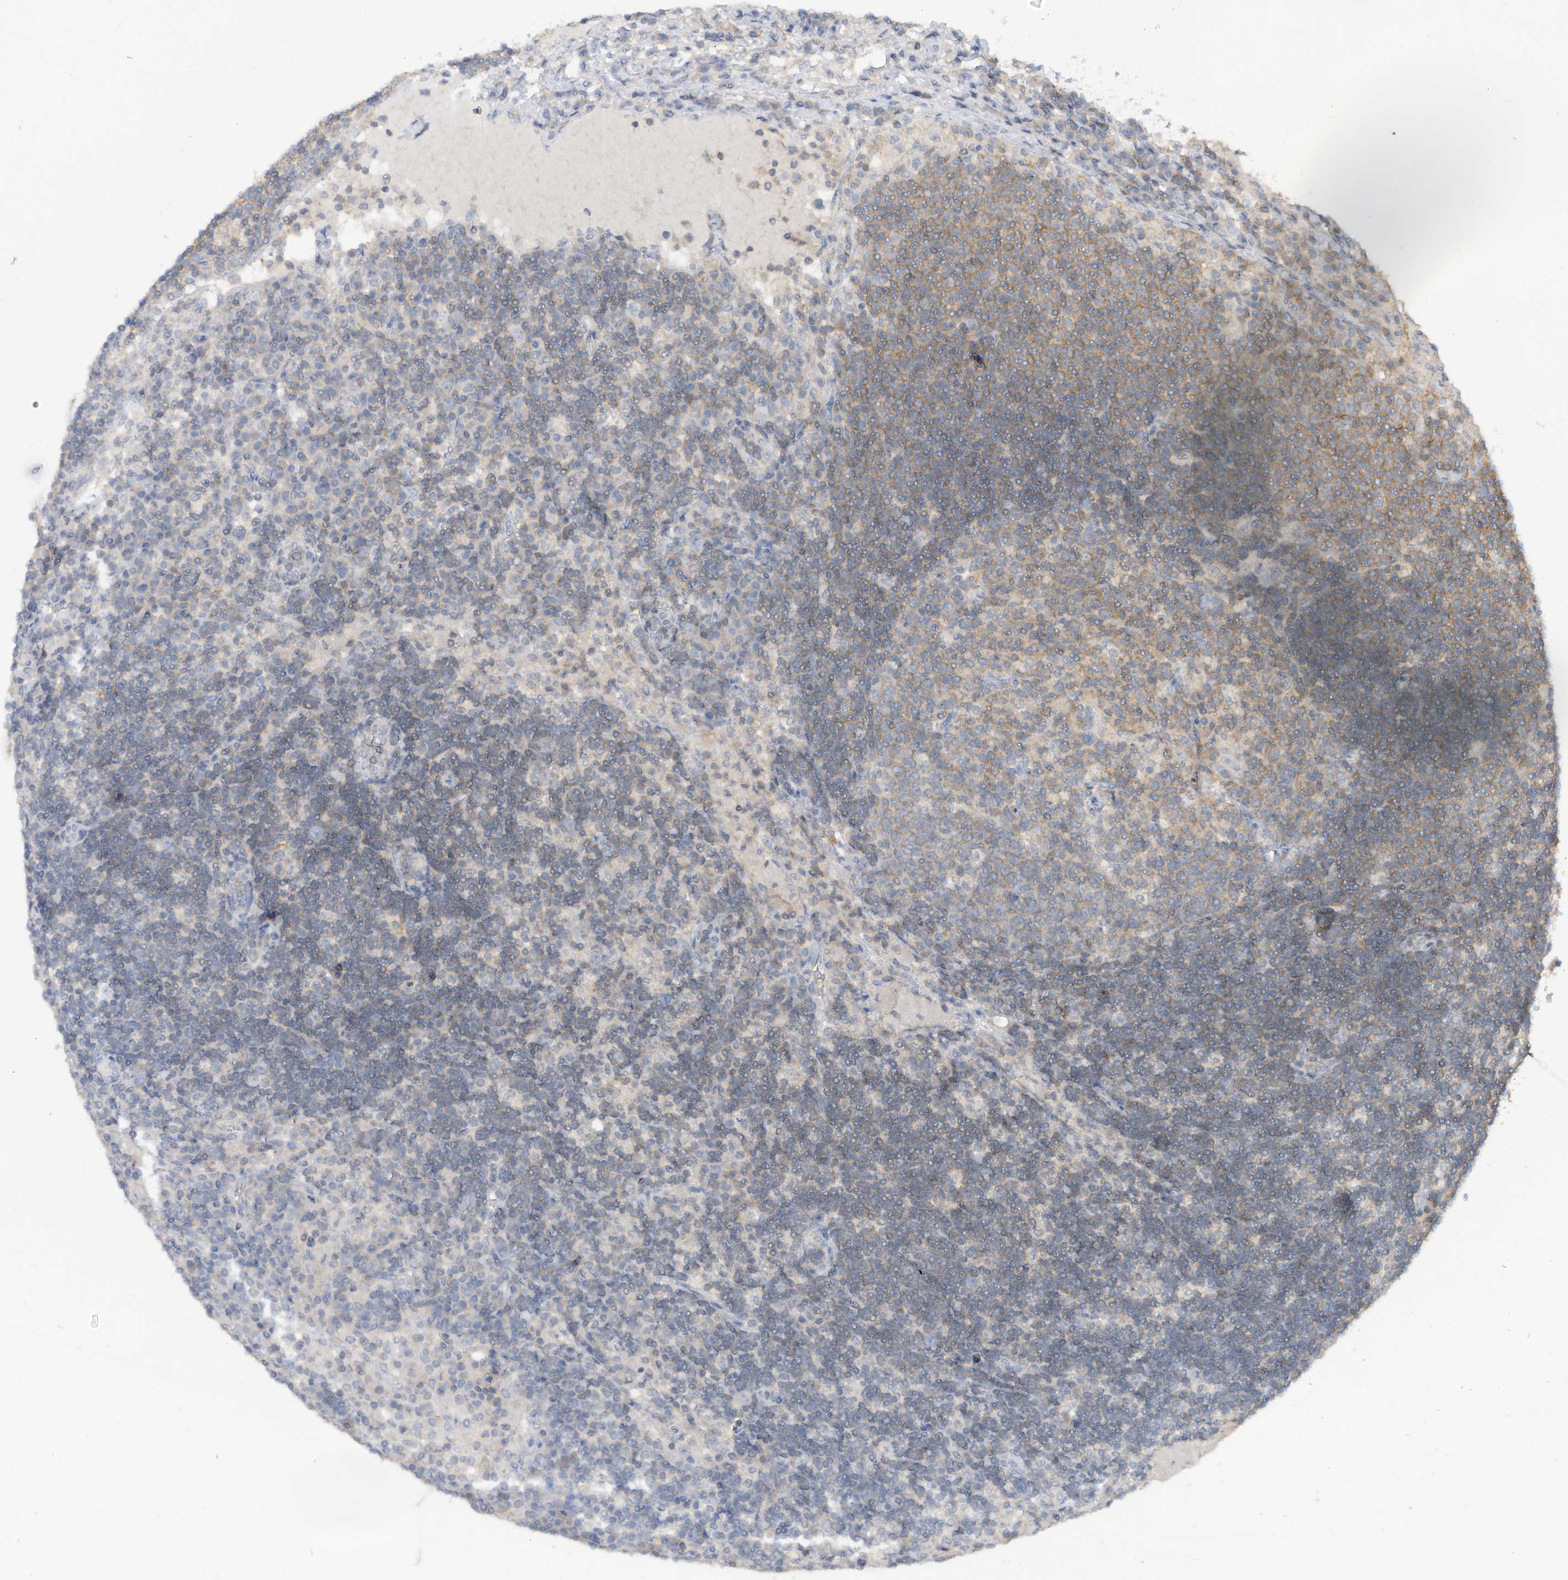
{"staining": {"intensity": "moderate", "quantity": "25%-75%", "location": "cytoplasmic/membranous"}, "tissue": "lymph node", "cell_type": "Germinal center cells", "image_type": "normal", "snomed": [{"axis": "morphology", "description": "Normal tissue, NOS"}, {"axis": "topography", "description": "Lymph node"}], "caption": "DAB immunohistochemical staining of normal human lymph node exhibits moderate cytoplasmic/membranous protein expression in approximately 25%-75% of germinal center cells. Using DAB (brown) and hematoxylin (blue) stains, captured at high magnification using brightfield microscopy.", "gene": "HAS3", "patient": {"sex": "female", "age": 53}}